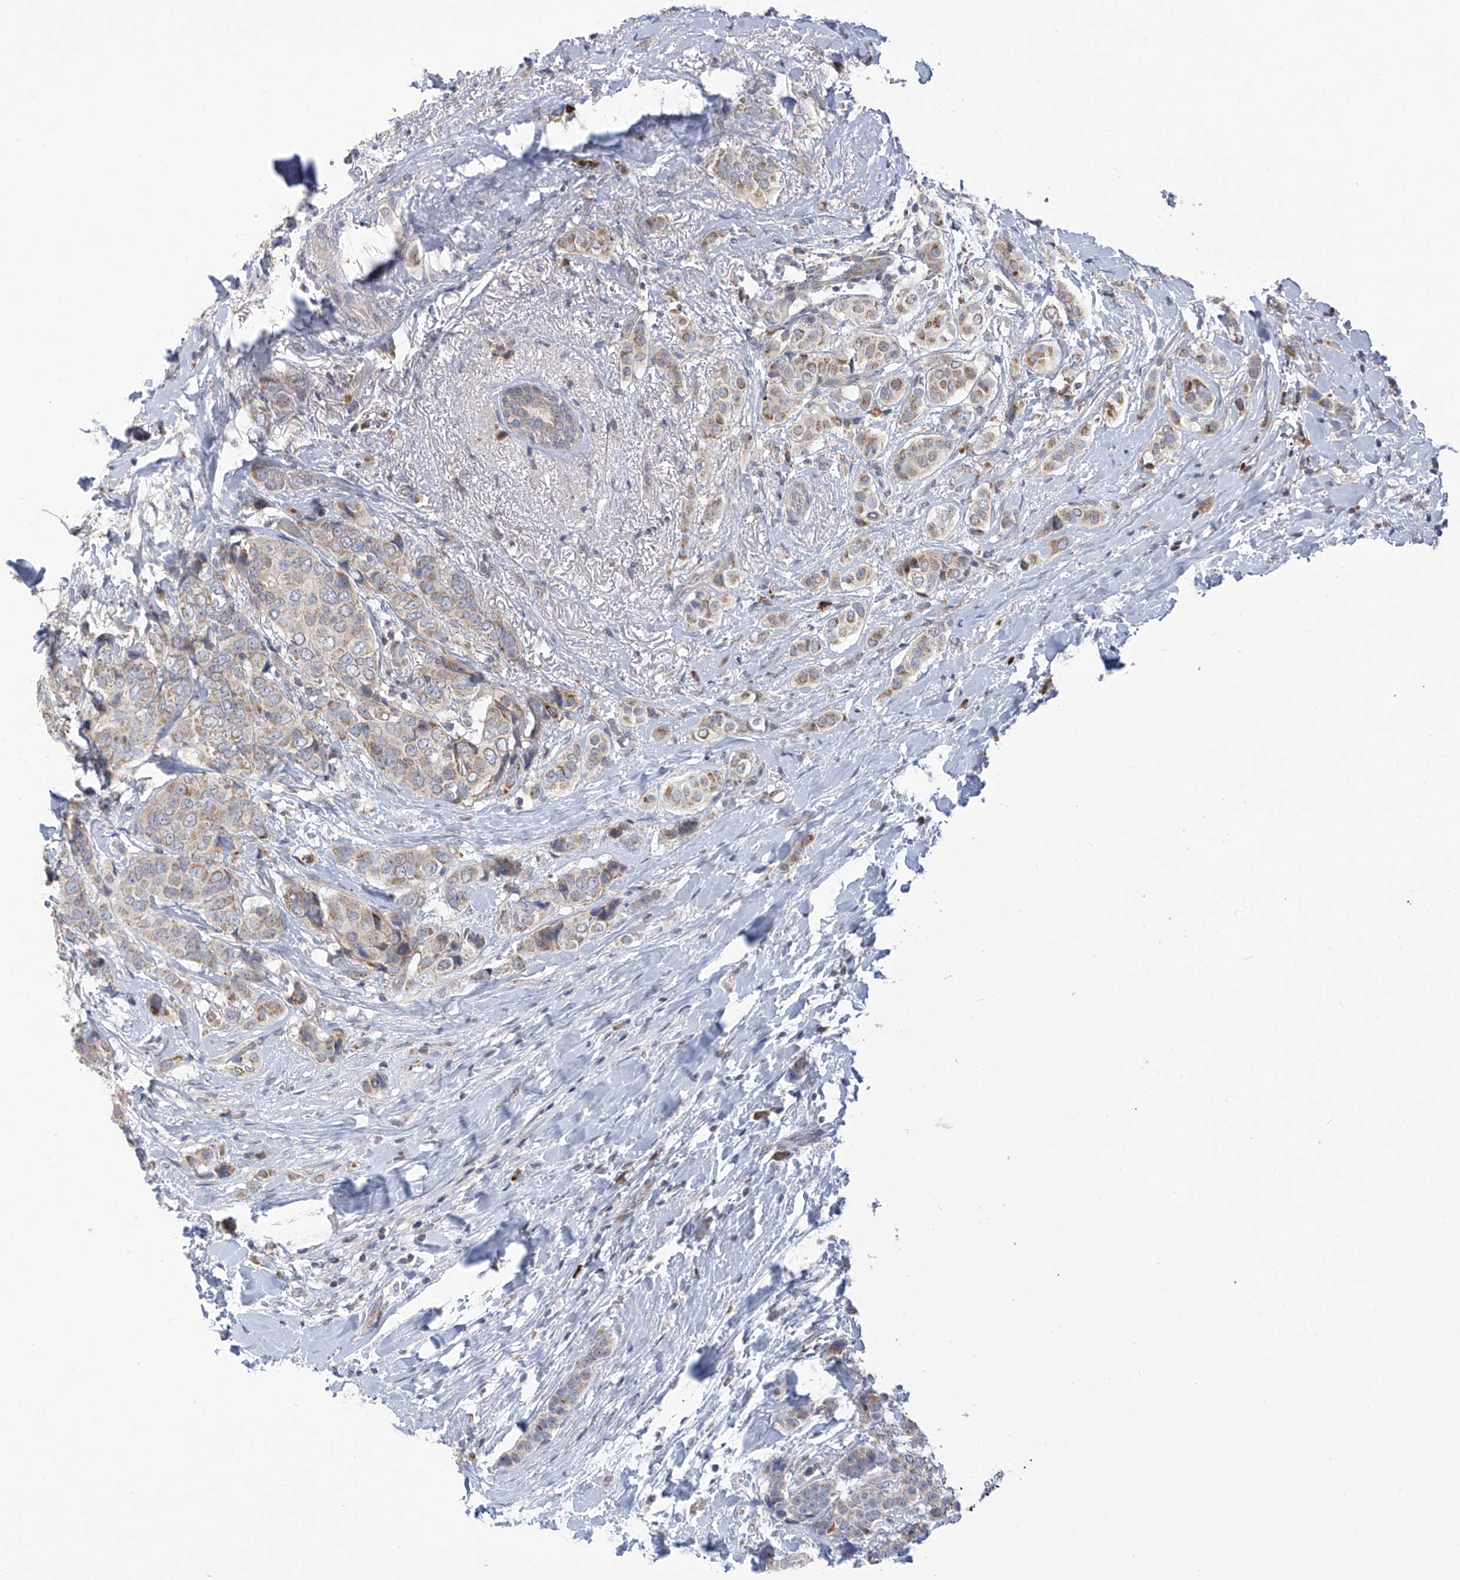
{"staining": {"intensity": "weak", "quantity": "25%-75%", "location": "cytoplasmic/membranous"}, "tissue": "breast cancer", "cell_type": "Tumor cells", "image_type": "cancer", "snomed": [{"axis": "morphology", "description": "Lobular carcinoma"}, {"axis": "topography", "description": "Breast"}], "caption": "Immunohistochemical staining of breast lobular carcinoma displays low levels of weak cytoplasmic/membranous expression in about 25%-75% of tumor cells.", "gene": "SLCO4A1", "patient": {"sex": "female", "age": 51}}